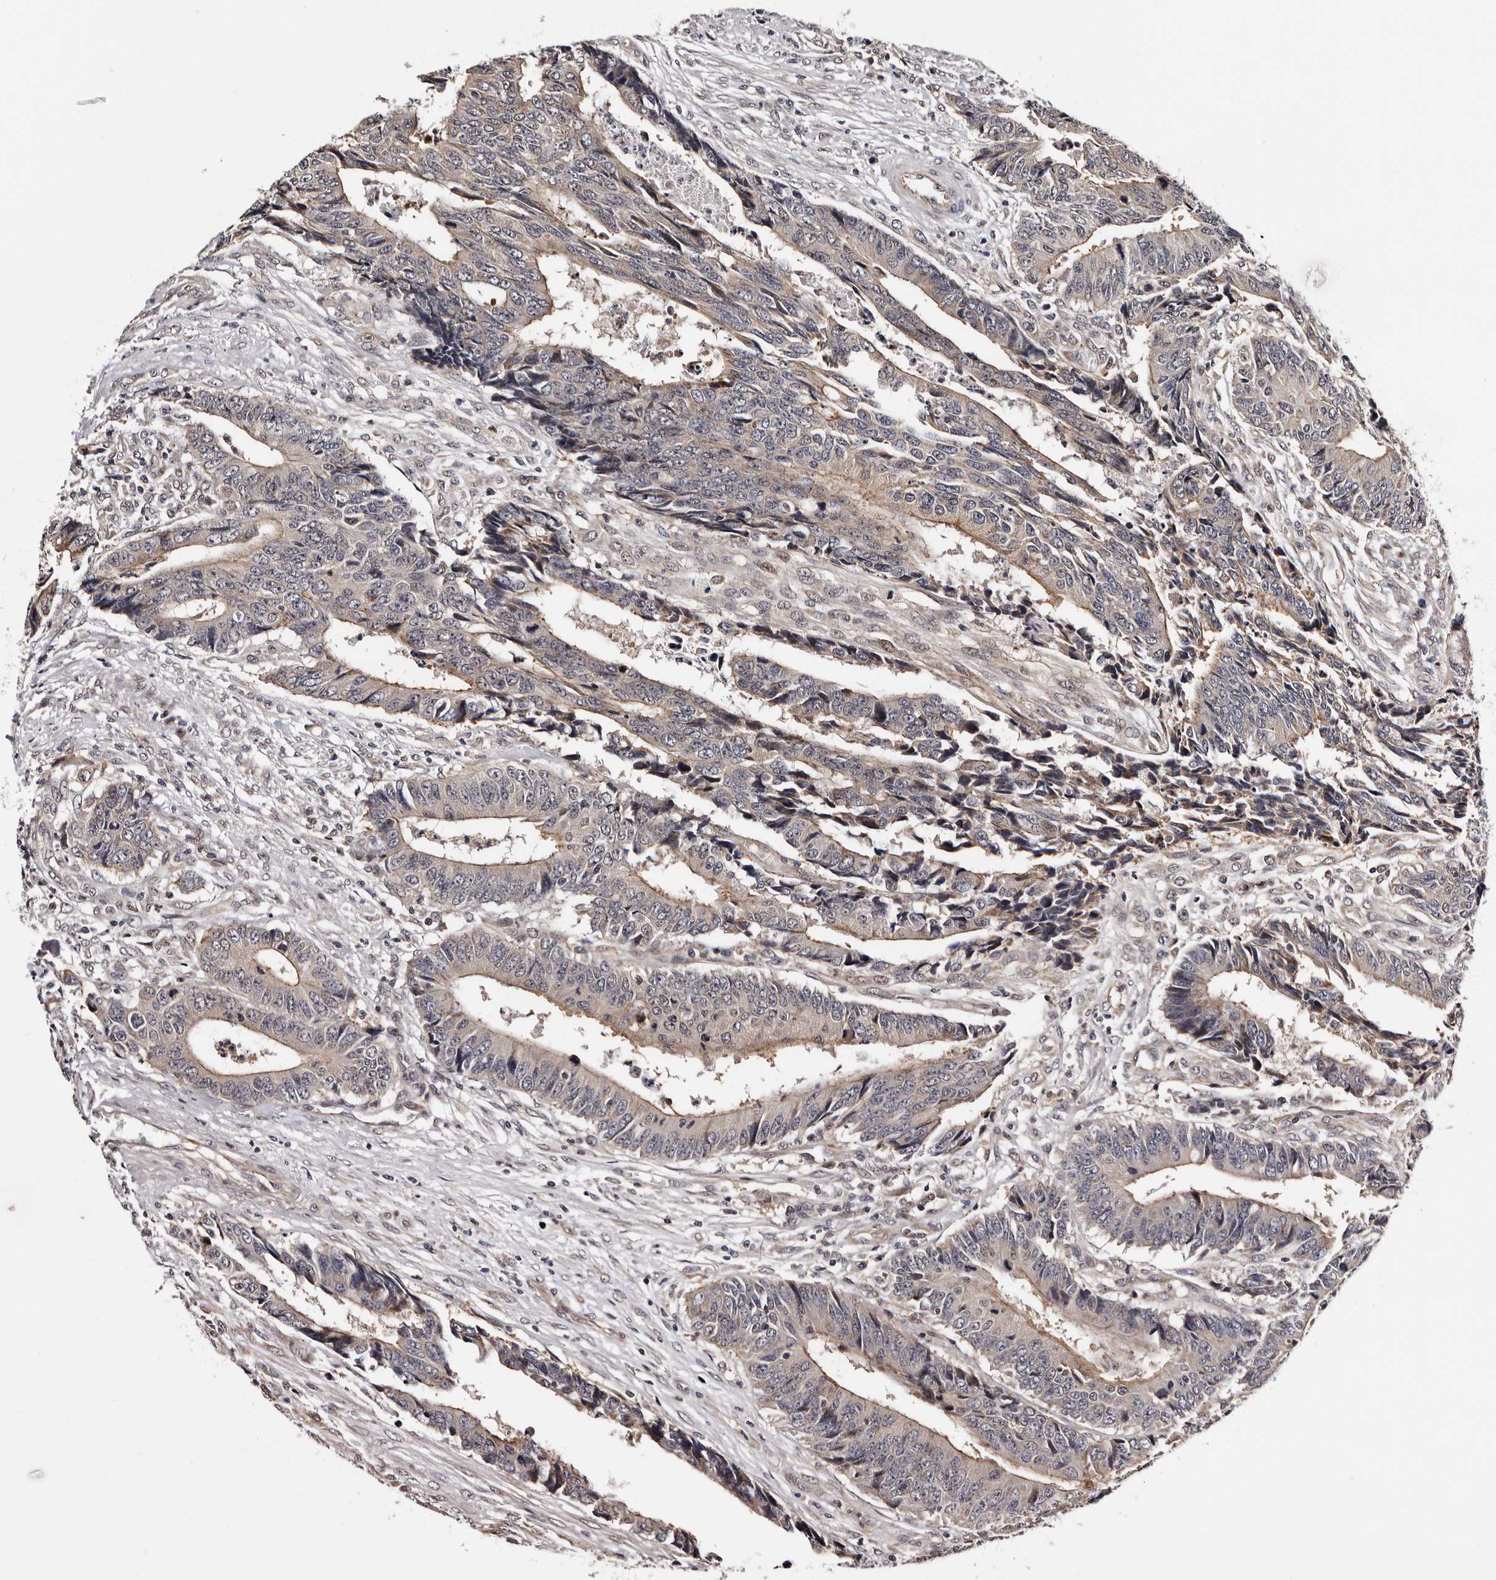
{"staining": {"intensity": "weak", "quantity": "25%-75%", "location": "cytoplasmic/membranous"}, "tissue": "colorectal cancer", "cell_type": "Tumor cells", "image_type": "cancer", "snomed": [{"axis": "morphology", "description": "Adenocarcinoma, NOS"}, {"axis": "topography", "description": "Rectum"}], "caption": "Approximately 25%-75% of tumor cells in colorectal adenocarcinoma show weak cytoplasmic/membranous protein positivity as visualized by brown immunohistochemical staining.", "gene": "GLRX3", "patient": {"sex": "male", "age": 84}}